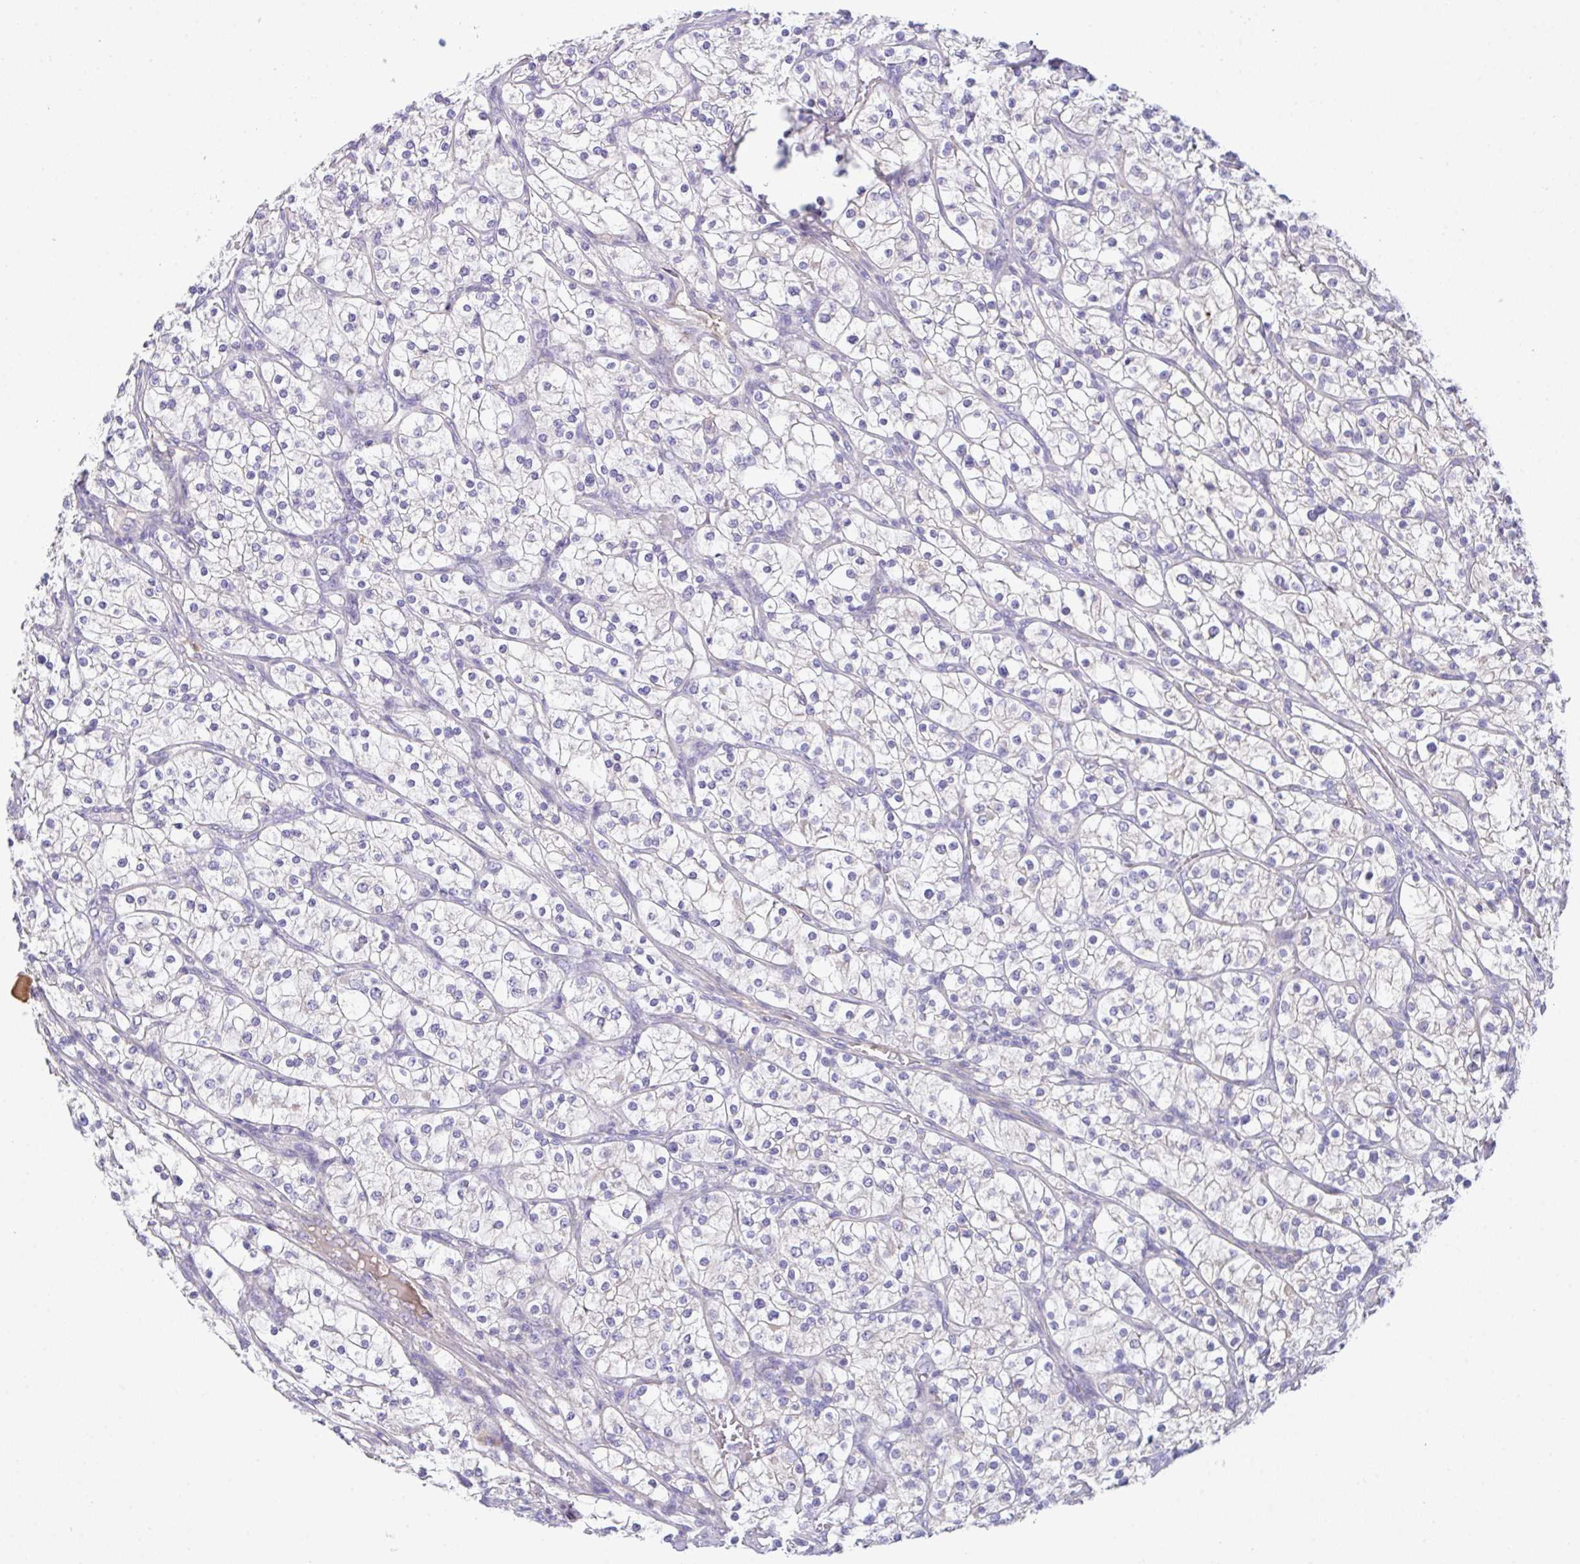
{"staining": {"intensity": "negative", "quantity": "none", "location": "none"}, "tissue": "renal cancer", "cell_type": "Tumor cells", "image_type": "cancer", "snomed": [{"axis": "morphology", "description": "Adenocarcinoma, NOS"}, {"axis": "topography", "description": "Kidney"}], "caption": "An IHC micrograph of renal cancer is shown. There is no staining in tumor cells of renal cancer. (IHC, brightfield microscopy, high magnification).", "gene": "ZNF581", "patient": {"sex": "male", "age": 80}}